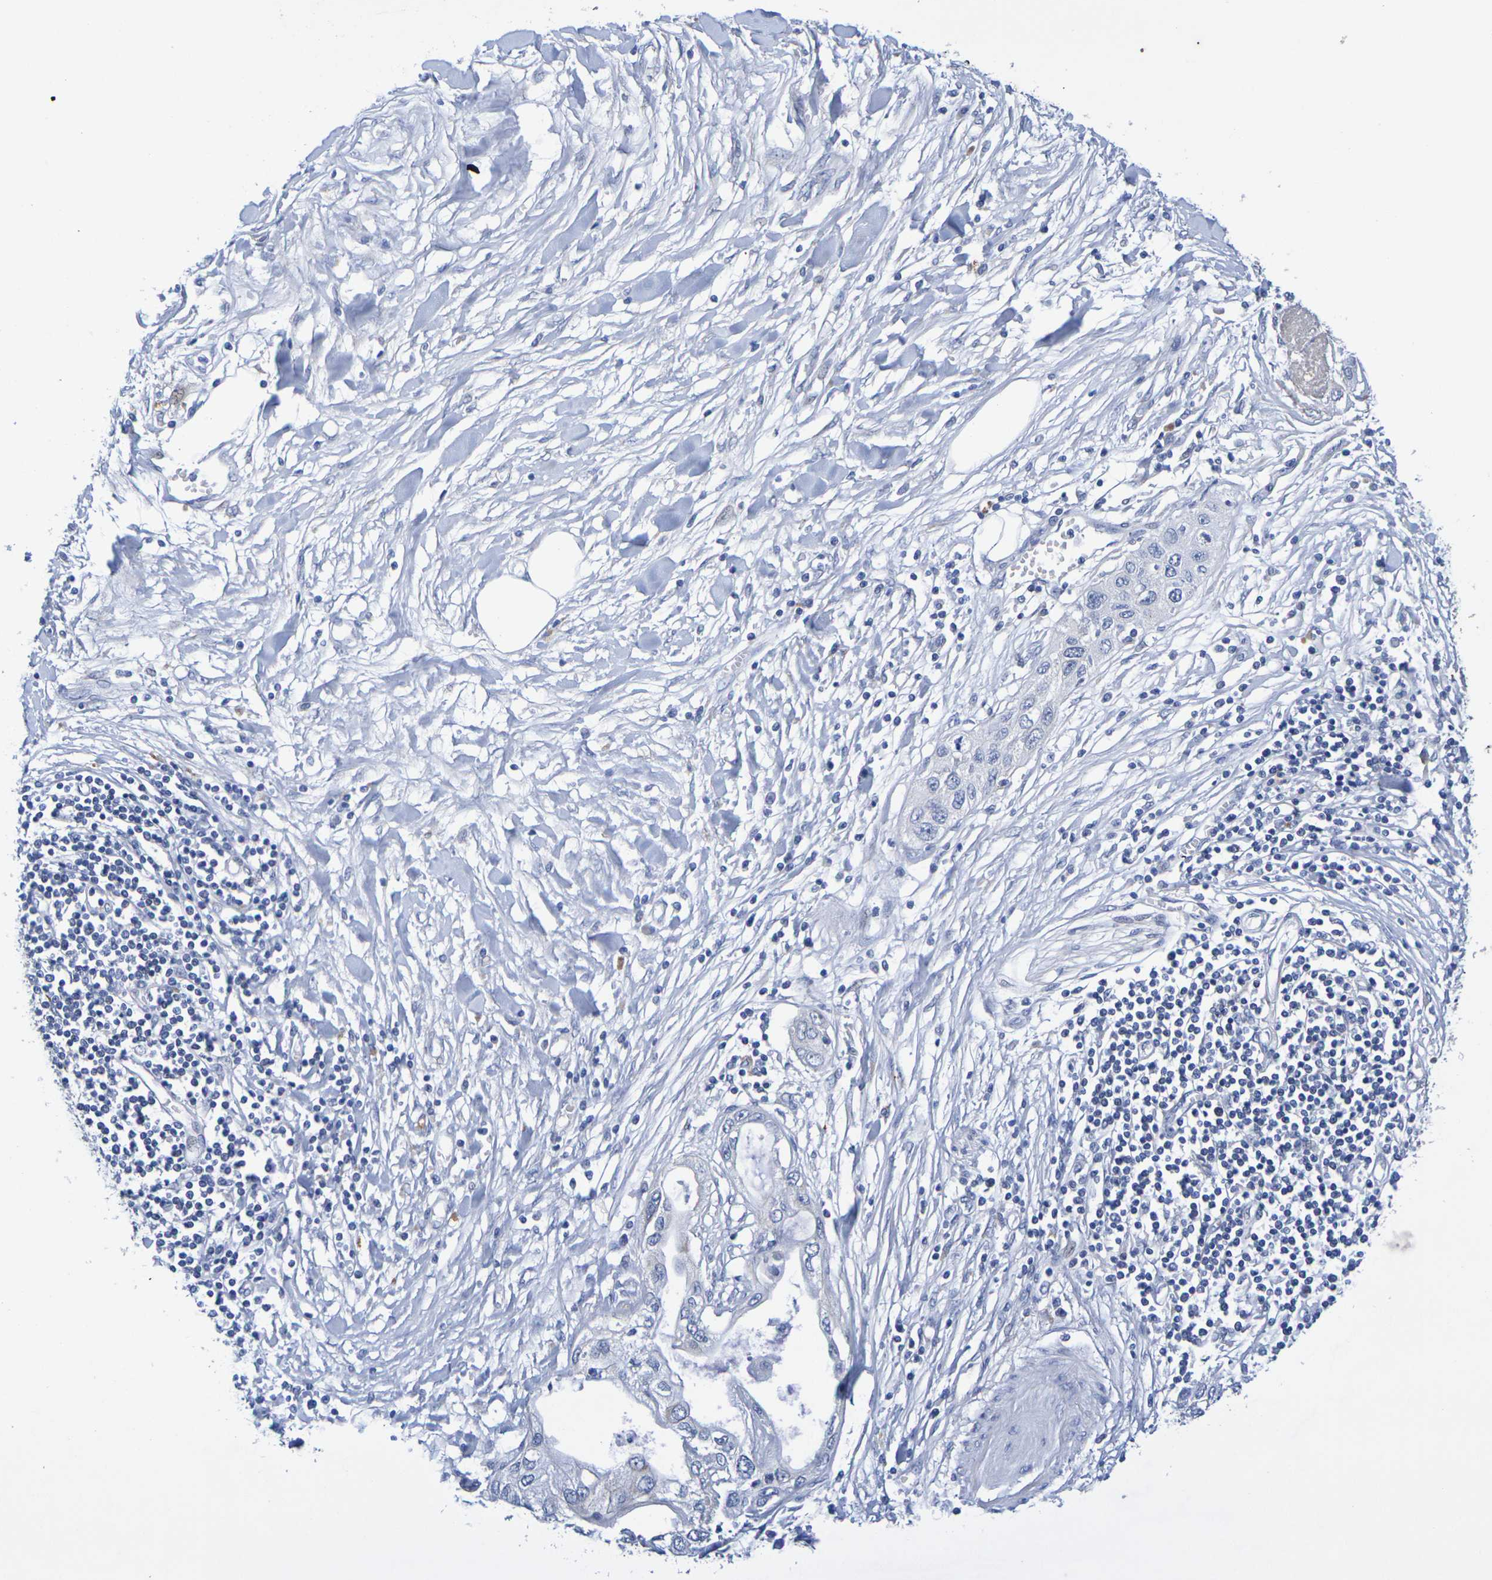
{"staining": {"intensity": "negative", "quantity": "none", "location": "none"}, "tissue": "pancreatic cancer", "cell_type": "Tumor cells", "image_type": "cancer", "snomed": [{"axis": "morphology", "description": "Adenocarcinoma, NOS"}, {"axis": "topography", "description": "Pancreas"}], "caption": "A high-resolution micrograph shows immunohistochemistry (IHC) staining of pancreatic adenocarcinoma, which demonstrates no significant staining in tumor cells. (DAB immunohistochemistry, high magnification).", "gene": "SDC4", "patient": {"sex": "female", "age": 70}}